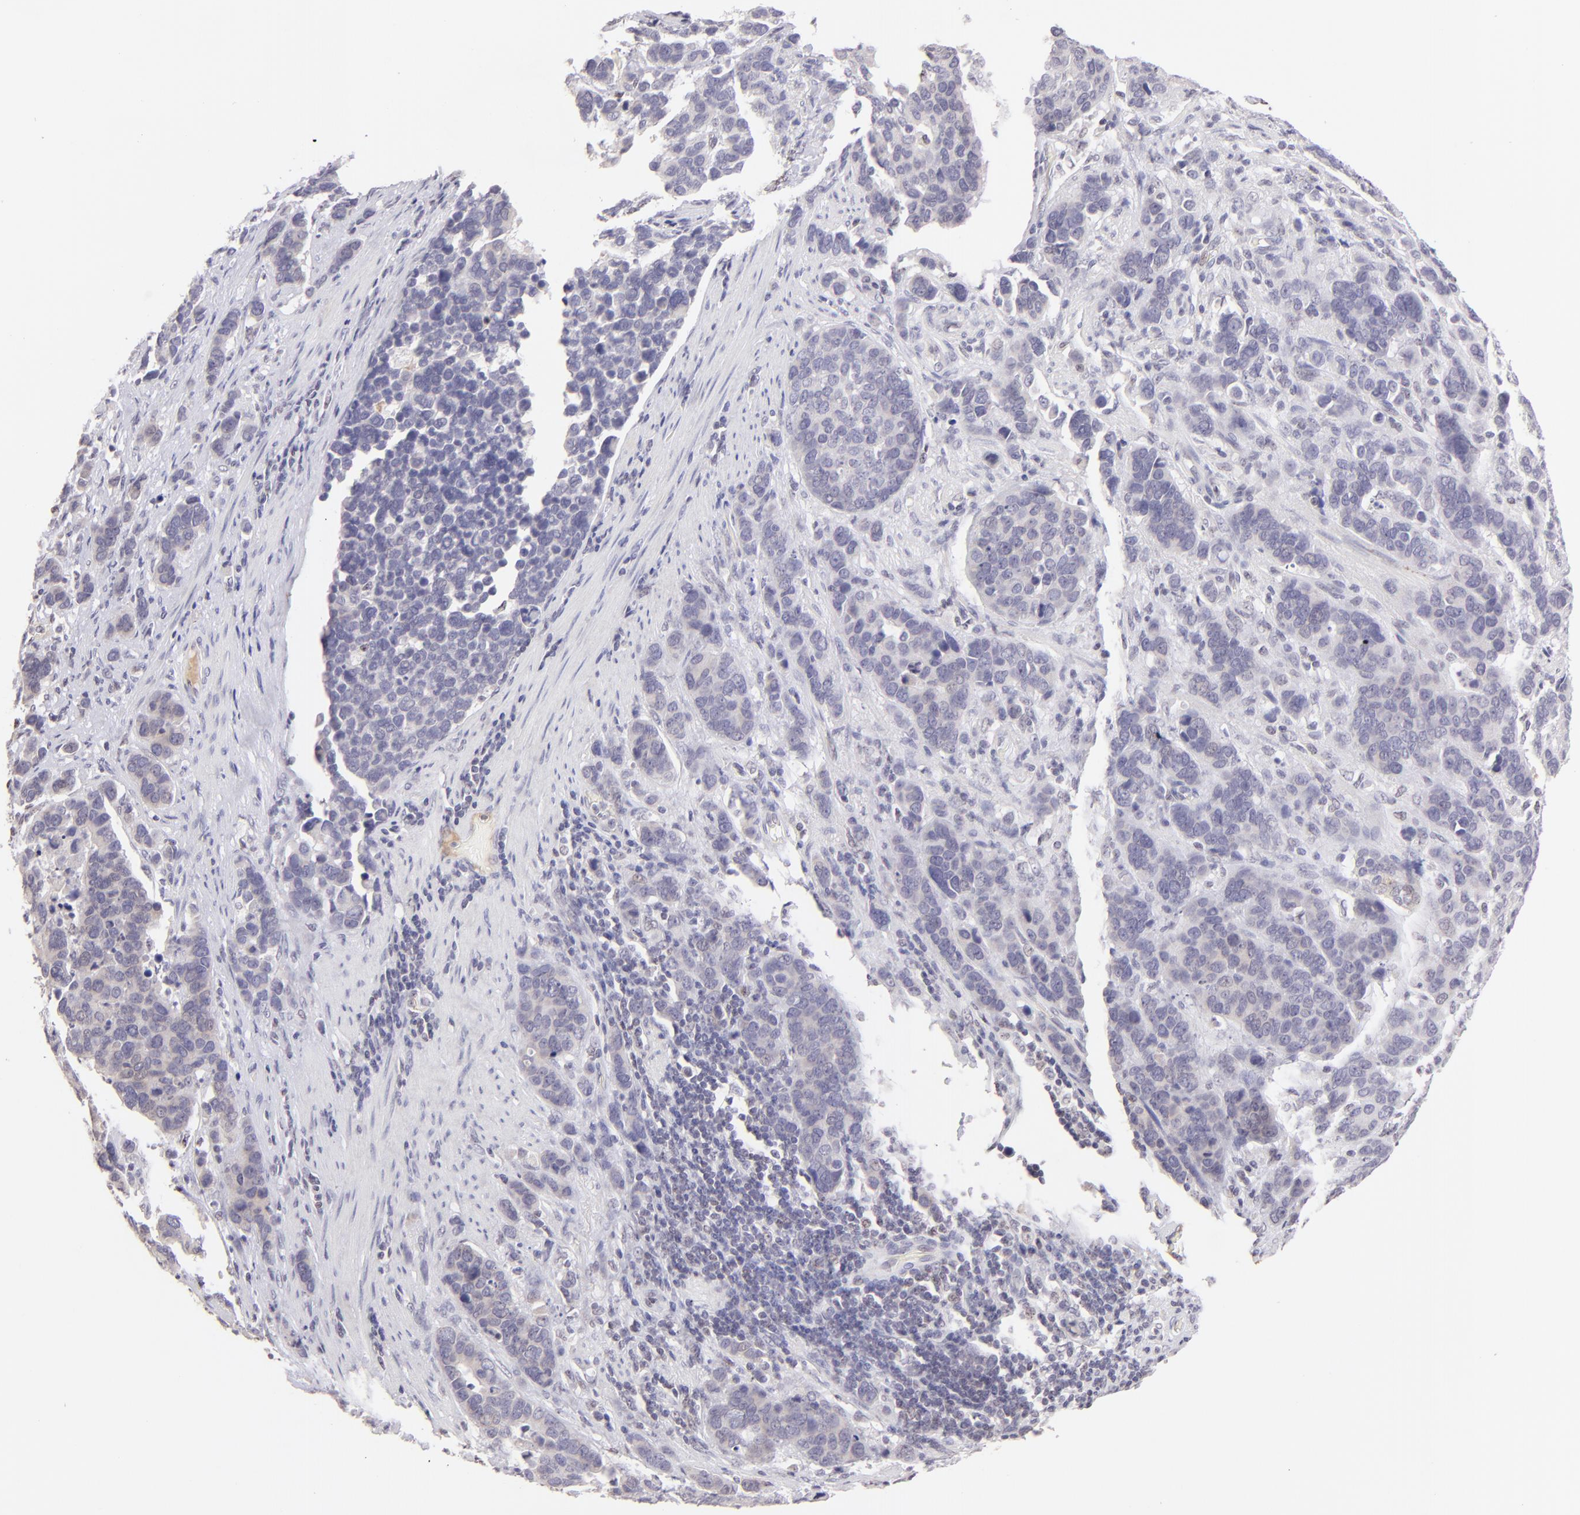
{"staining": {"intensity": "negative", "quantity": "none", "location": "none"}, "tissue": "stomach cancer", "cell_type": "Tumor cells", "image_type": "cancer", "snomed": [{"axis": "morphology", "description": "Adenocarcinoma, NOS"}, {"axis": "topography", "description": "Stomach, upper"}], "caption": "This is an immunohistochemistry (IHC) micrograph of human stomach cancer. There is no positivity in tumor cells.", "gene": "MAGEA1", "patient": {"sex": "male", "age": 71}}